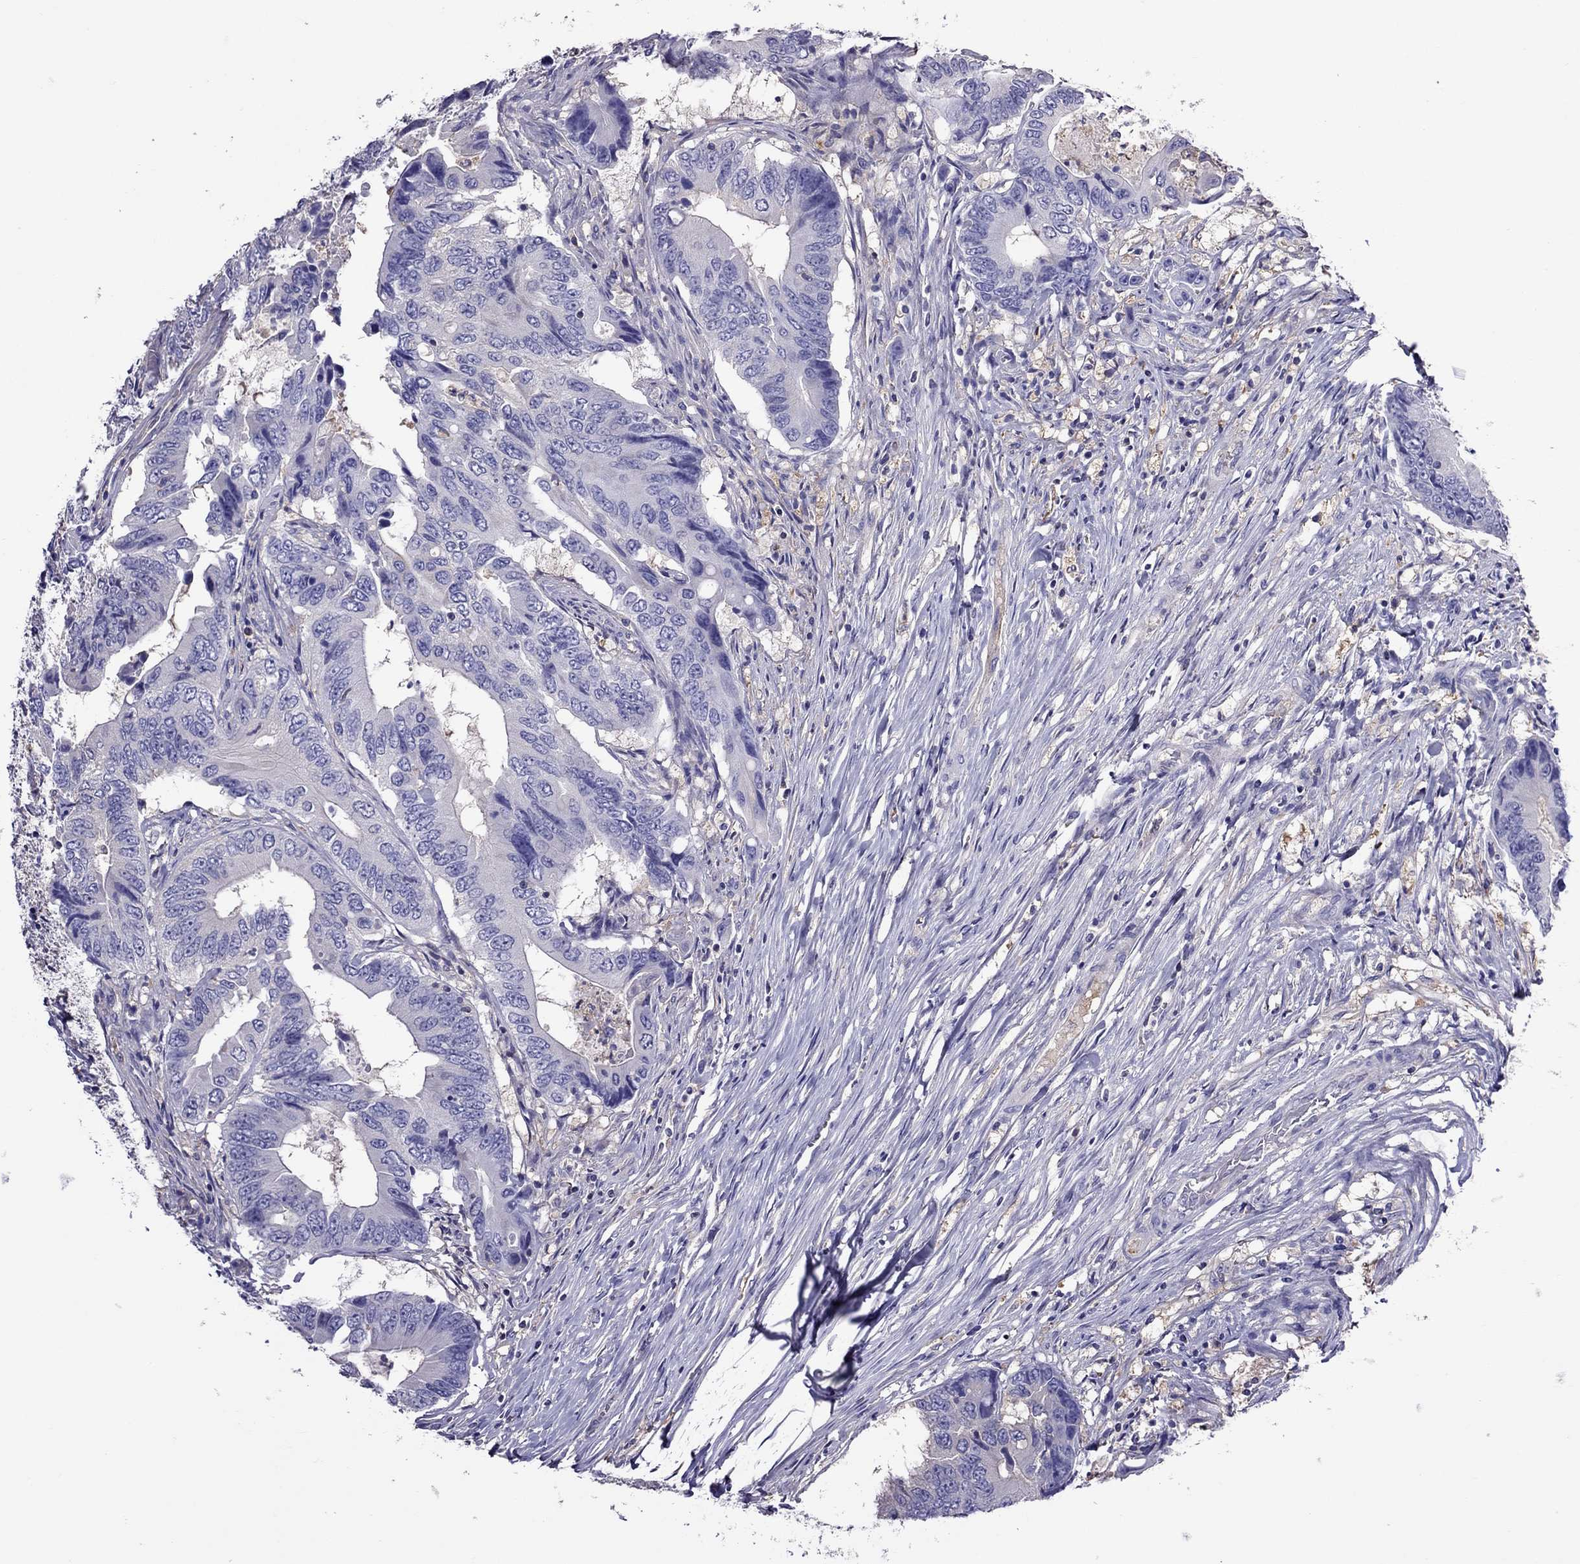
{"staining": {"intensity": "negative", "quantity": "none", "location": "none"}, "tissue": "colorectal cancer", "cell_type": "Tumor cells", "image_type": "cancer", "snomed": [{"axis": "morphology", "description": "Adenocarcinoma, NOS"}, {"axis": "topography", "description": "Colon"}], "caption": "The IHC micrograph has no significant positivity in tumor cells of adenocarcinoma (colorectal) tissue.", "gene": "TEX22", "patient": {"sex": "female", "age": 90}}